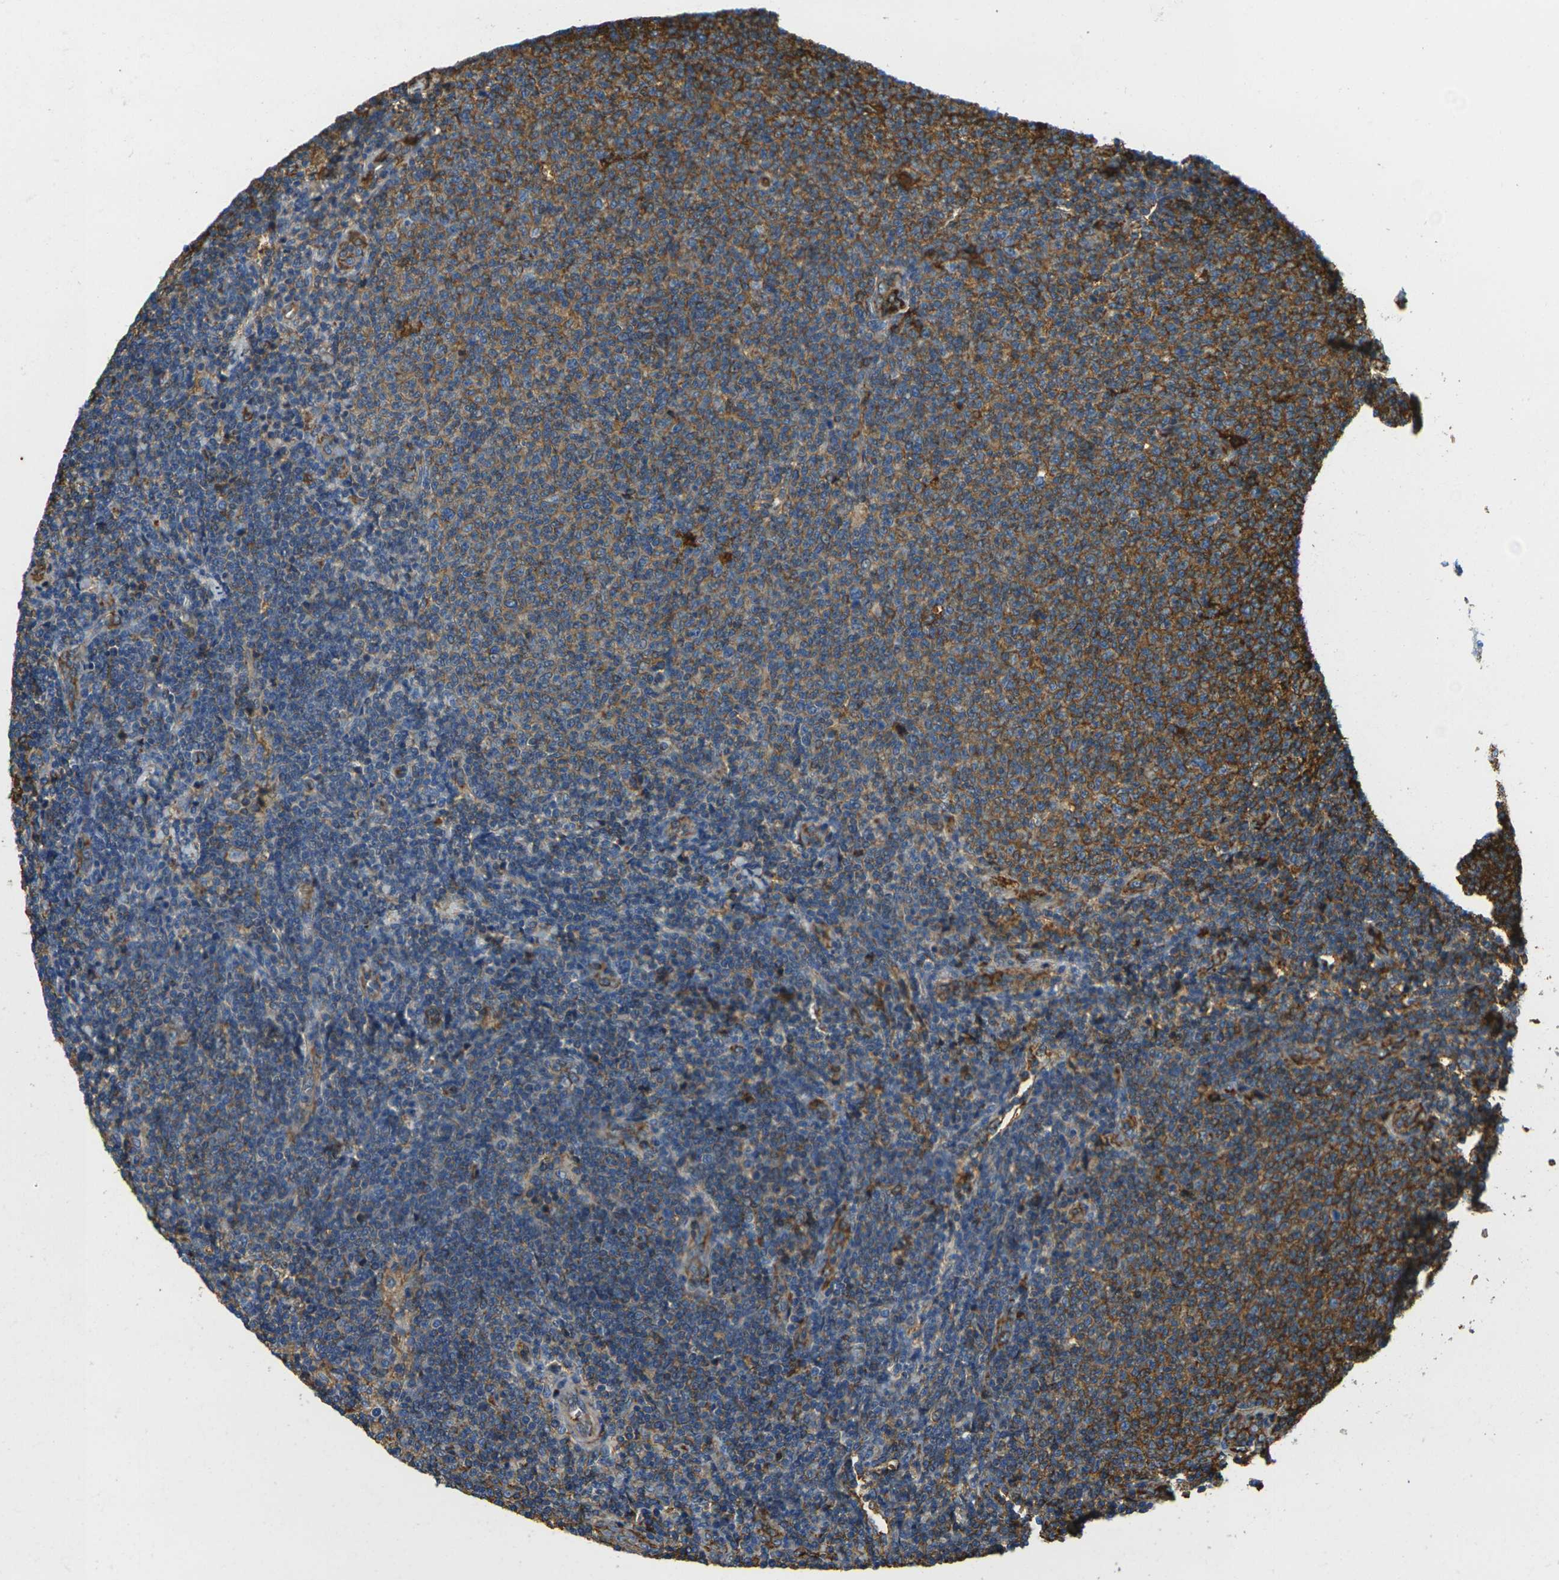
{"staining": {"intensity": "moderate", "quantity": ">75%", "location": "cytoplasmic/membranous"}, "tissue": "lymphoma", "cell_type": "Tumor cells", "image_type": "cancer", "snomed": [{"axis": "morphology", "description": "Malignant lymphoma, non-Hodgkin's type, Low grade"}, {"axis": "topography", "description": "Lymph node"}], "caption": "About >75% of tumor cells in human lymphoma exhibit moderate cytoplasmic/membranous protein positivity as visualized by brown immunohistochemical staining.", "gene": "PLCD1", "patient": {"sex": "male", "age": 66}}